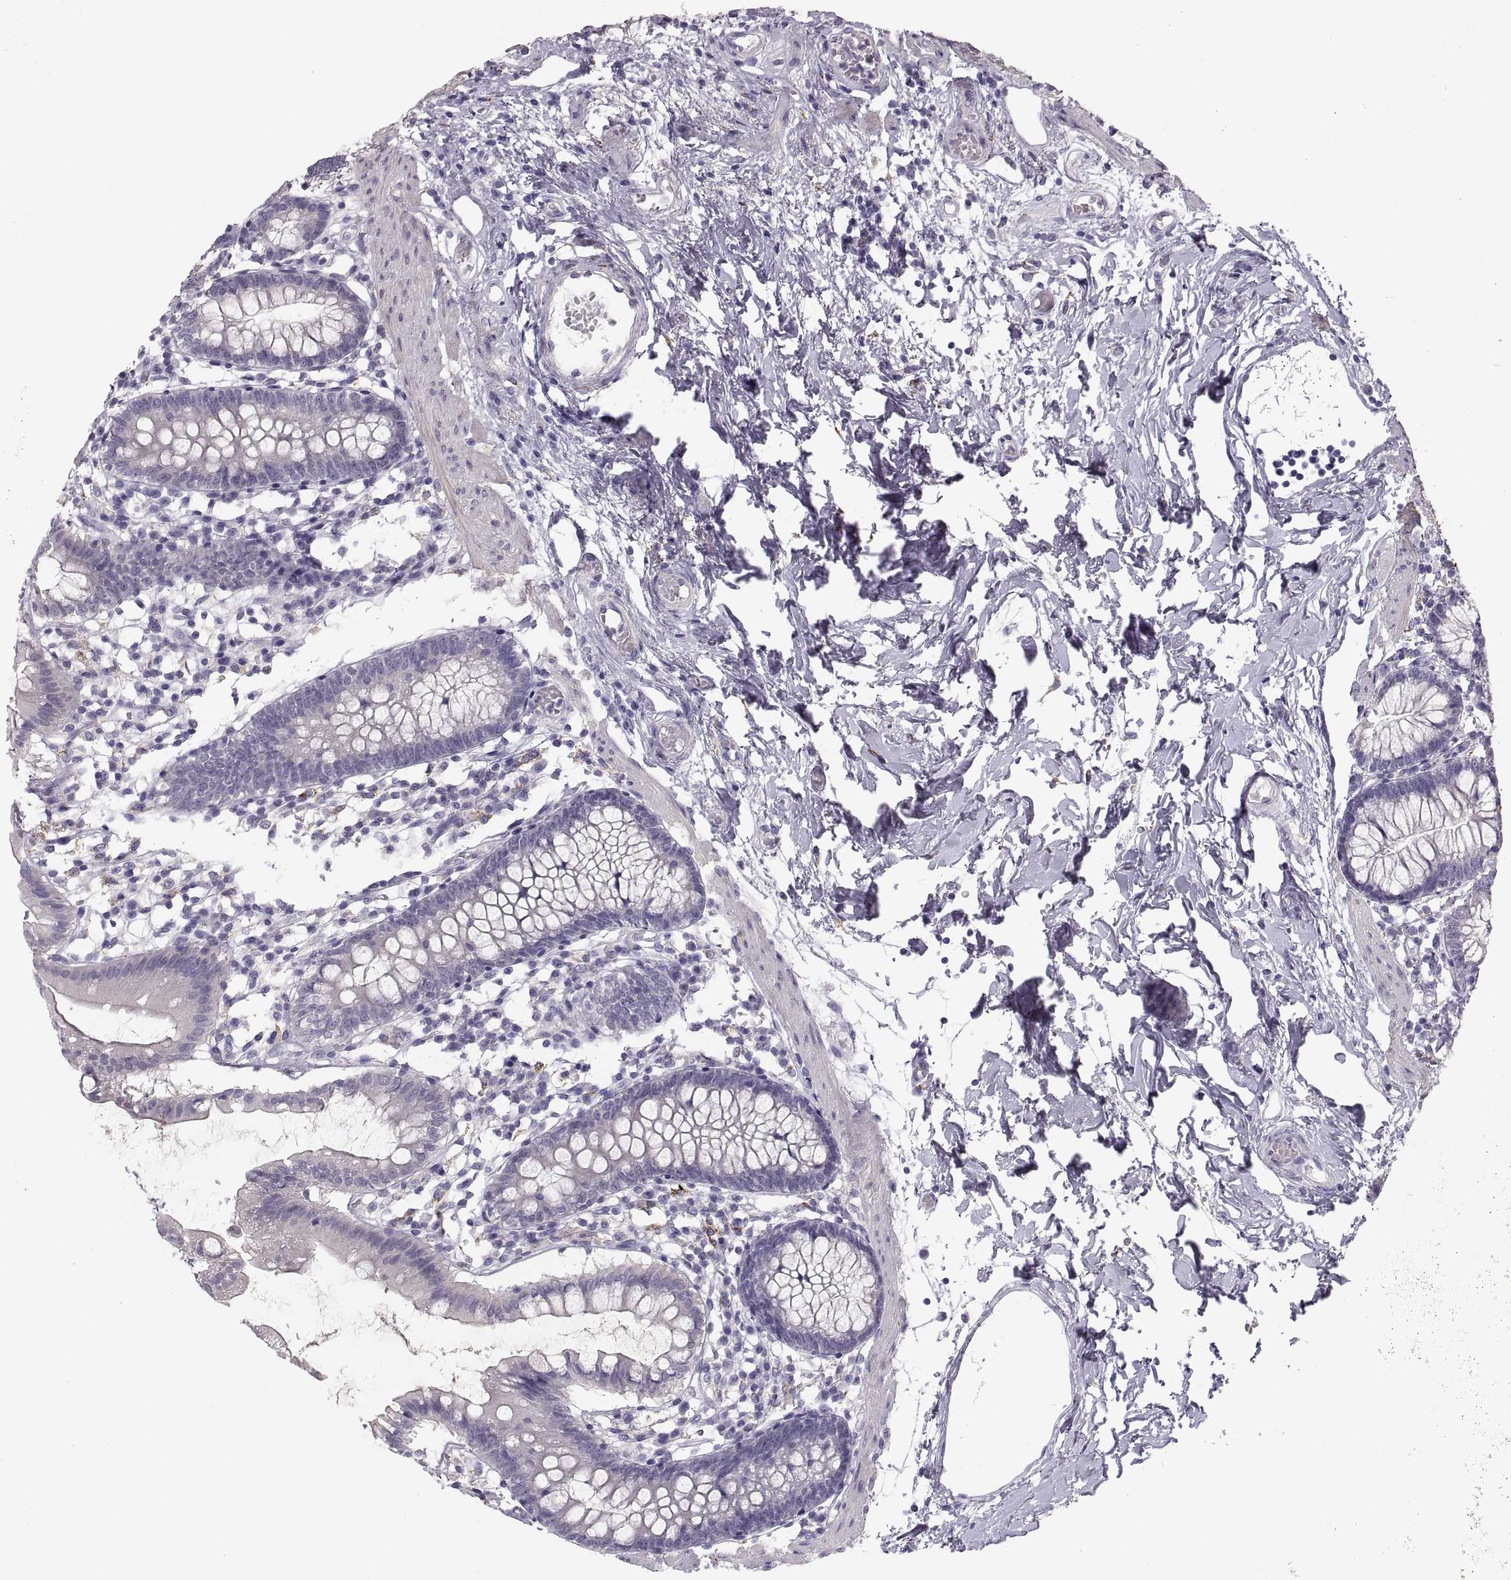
{"staining": {"intensity": "negative", "quantity": "none", "location": "none"}, "tissue": "small intestine", "cell_type": "Glandular cells", "image_type": "normal", "snomed": [{"axis": "morphology", "description": "Normal tissue, NOS"}, {"axis": "topography", "description": "Small intestine"}], "caption": "Protein analysis of unremarkable small intestine reveals no significant positivity in glandular cells.", "gene": "COL9A3", "patient": {"sex": "female", "age": 90}}